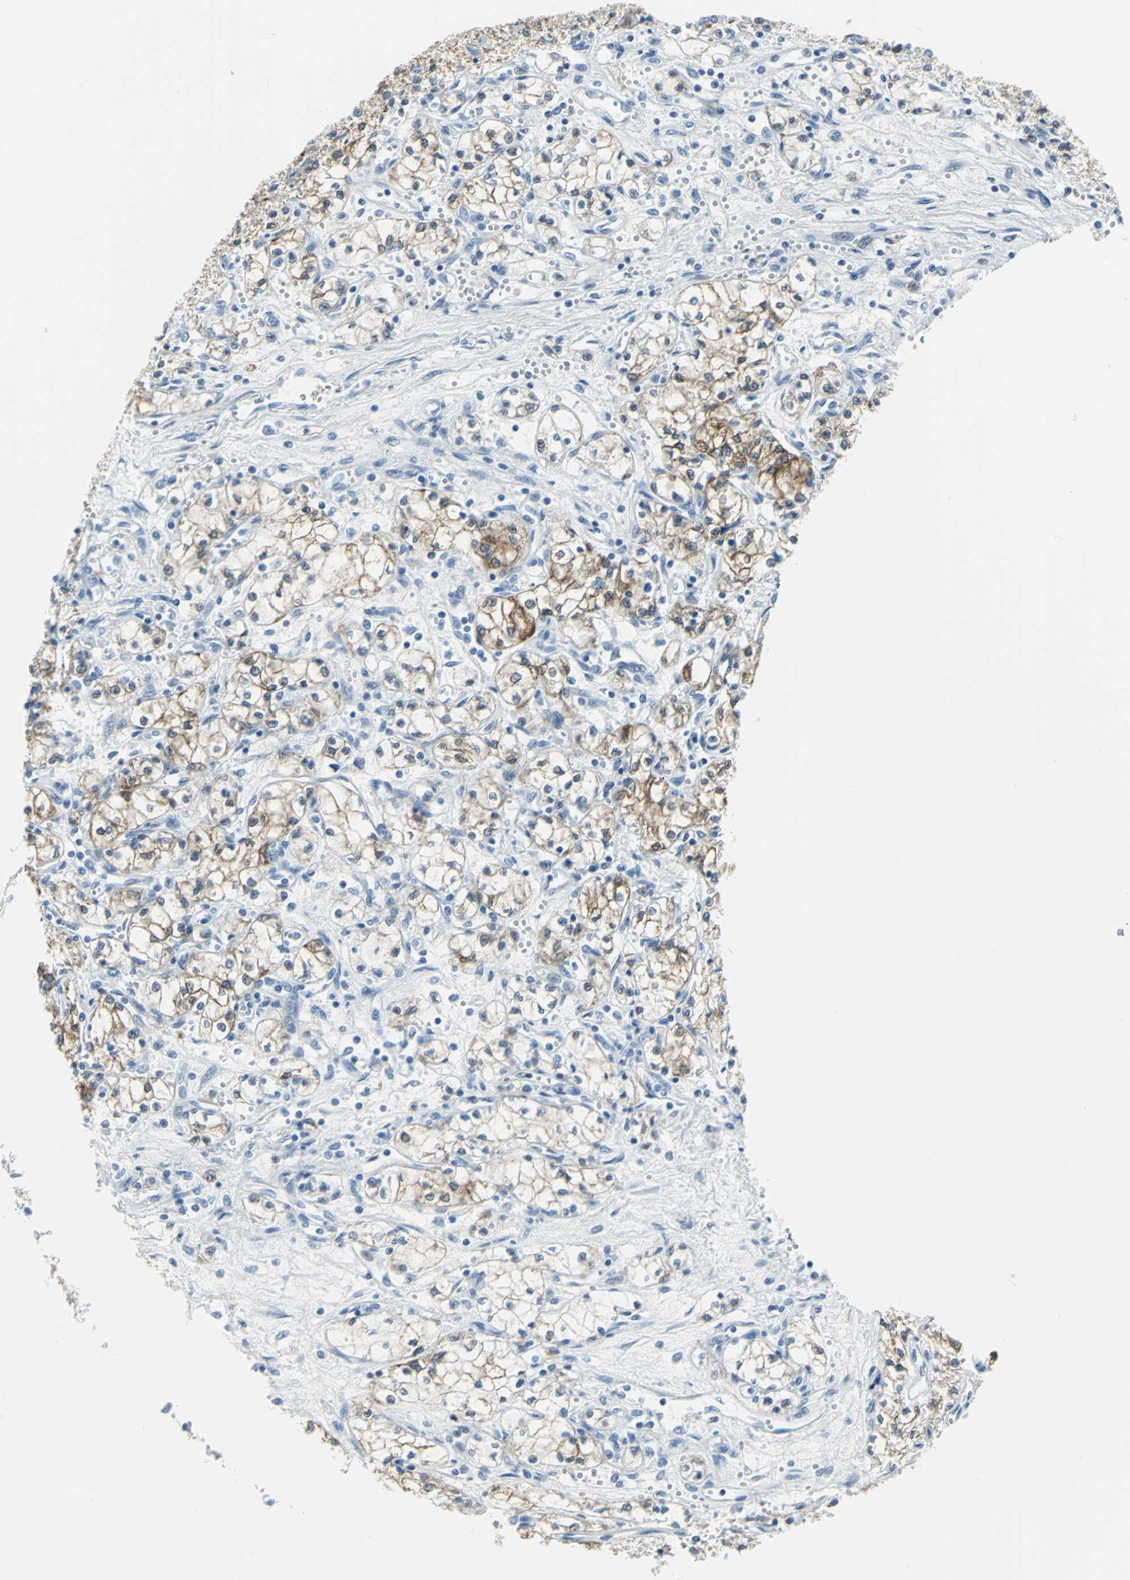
{"staining": {"intensity": "moderate", "quantity": ">75%", "location": "cytoplasmic/membranous"}, "tissue": "renal cancer", "cell_type": "Tumor cells", "image_type": "cancer", "snomed": [{"axis": "morphology", "description": "Normal tissue, NOS"}, {"axis": "morphology", "description": "Adenocarcinoma, NOS"}, {"axis": "topography", "description": "Kidney"}], "caption": "Moderate cytoplasmic/membranous positivity for a protein is seen in about >75% of tumor cells of adenocarcinoma (renal) using immunohistochemistry (IHC).", "gene": "CYB5A", "patient": {"sex": "male", "age": 59}}